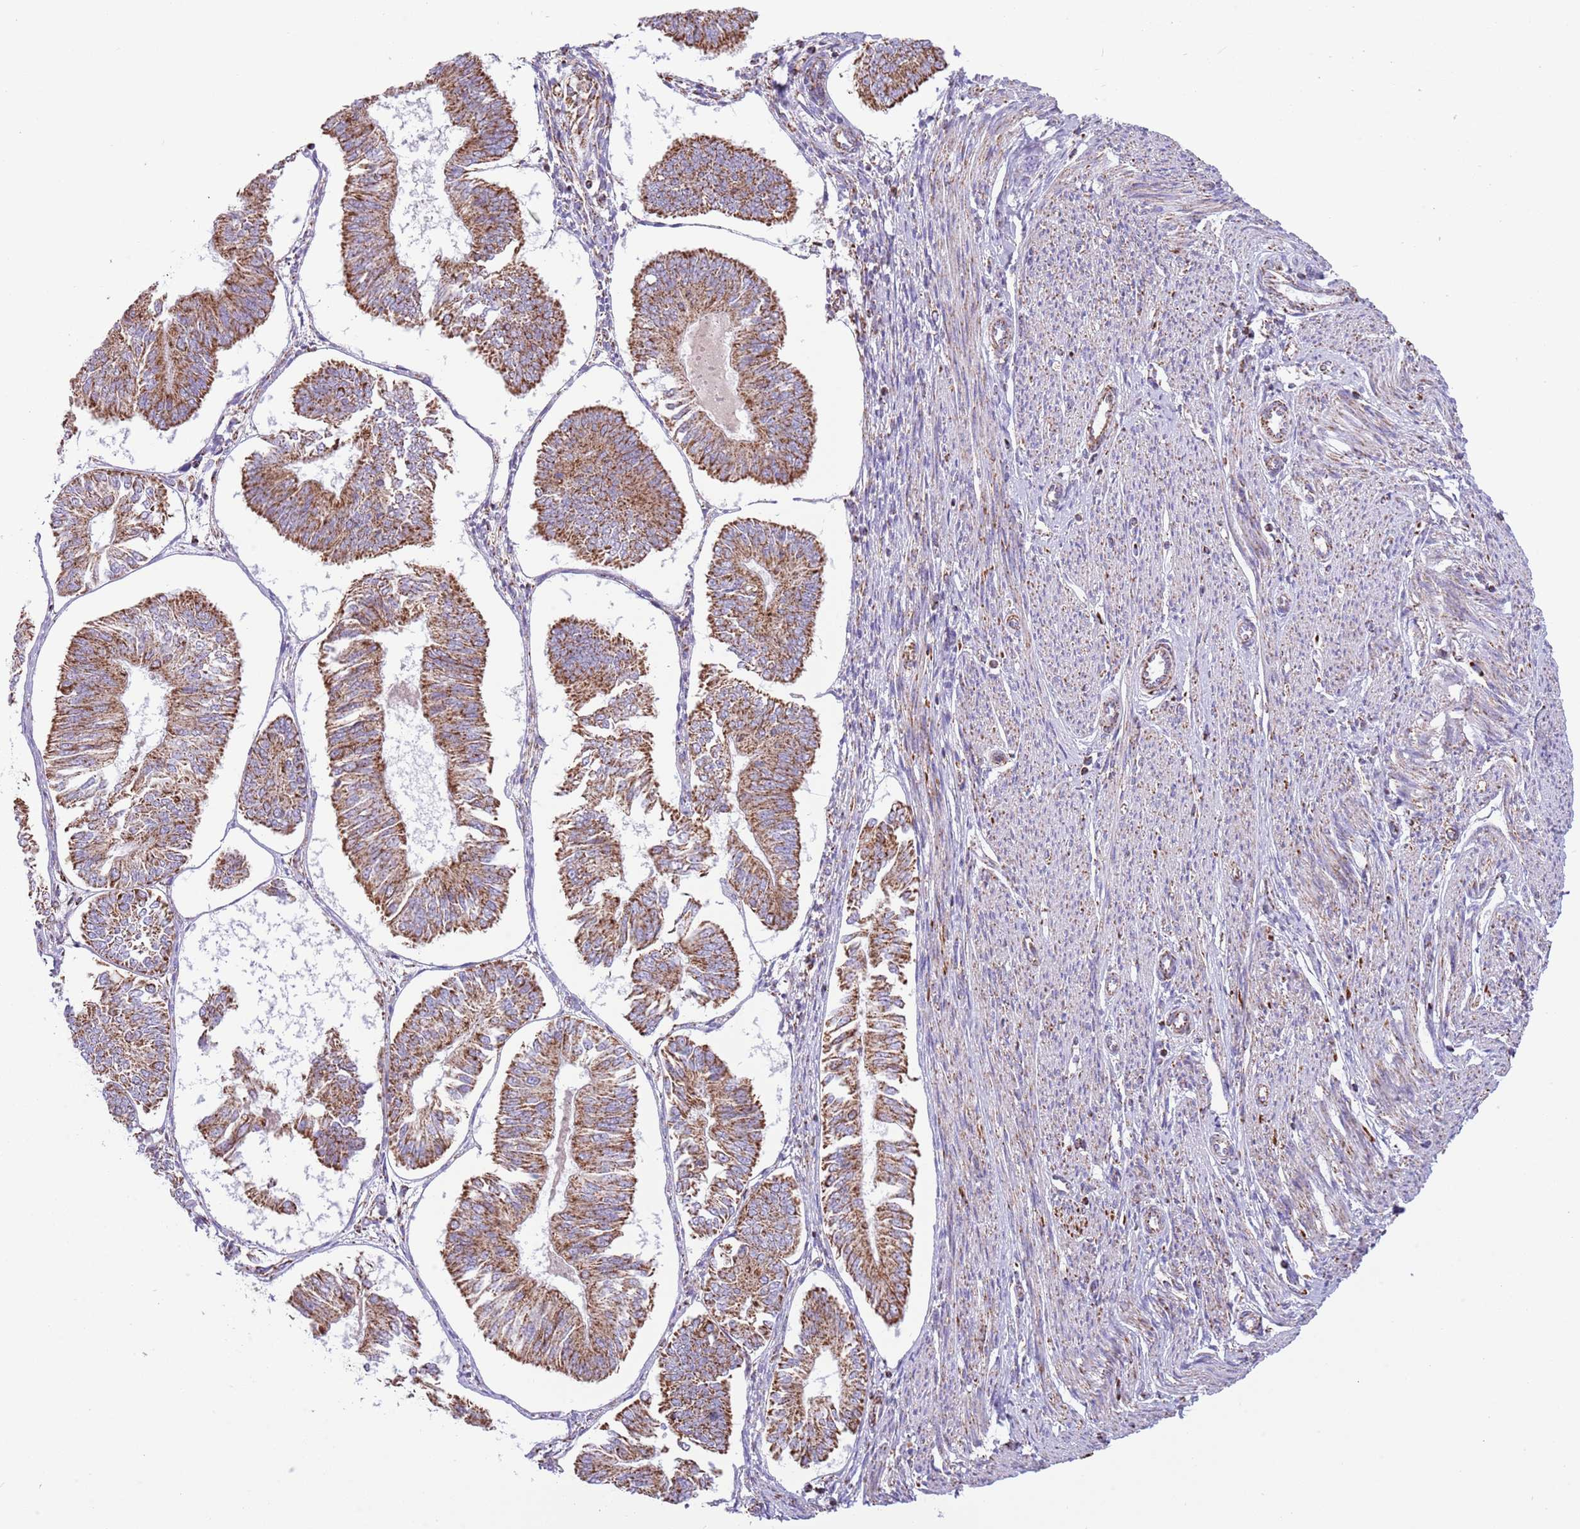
{"staining": {"intensity": "strong", "quantity": "25%-75%", "location": "cytoplasmic/membranous"}, "tissue": "endometrial cancer", "cell_type": "Tumor cells", "image_type": "cancer", "snomed": [{"axis": "morphology", "description": "Adenocarcinoma, NOS"}, {"axis": "topography", "description": "Endometrium"}], "caption": "The micrograph reveals immunohistochemical staining of endometrial adenocarcinoma. There is strong cytoplasmic/membranous positivity is appreciated in approximately 25%-75% of tumor cells. Nuclei are stained in blue.", "gene": "LHX6", "patient": {"sex": "female", "age": 58}}